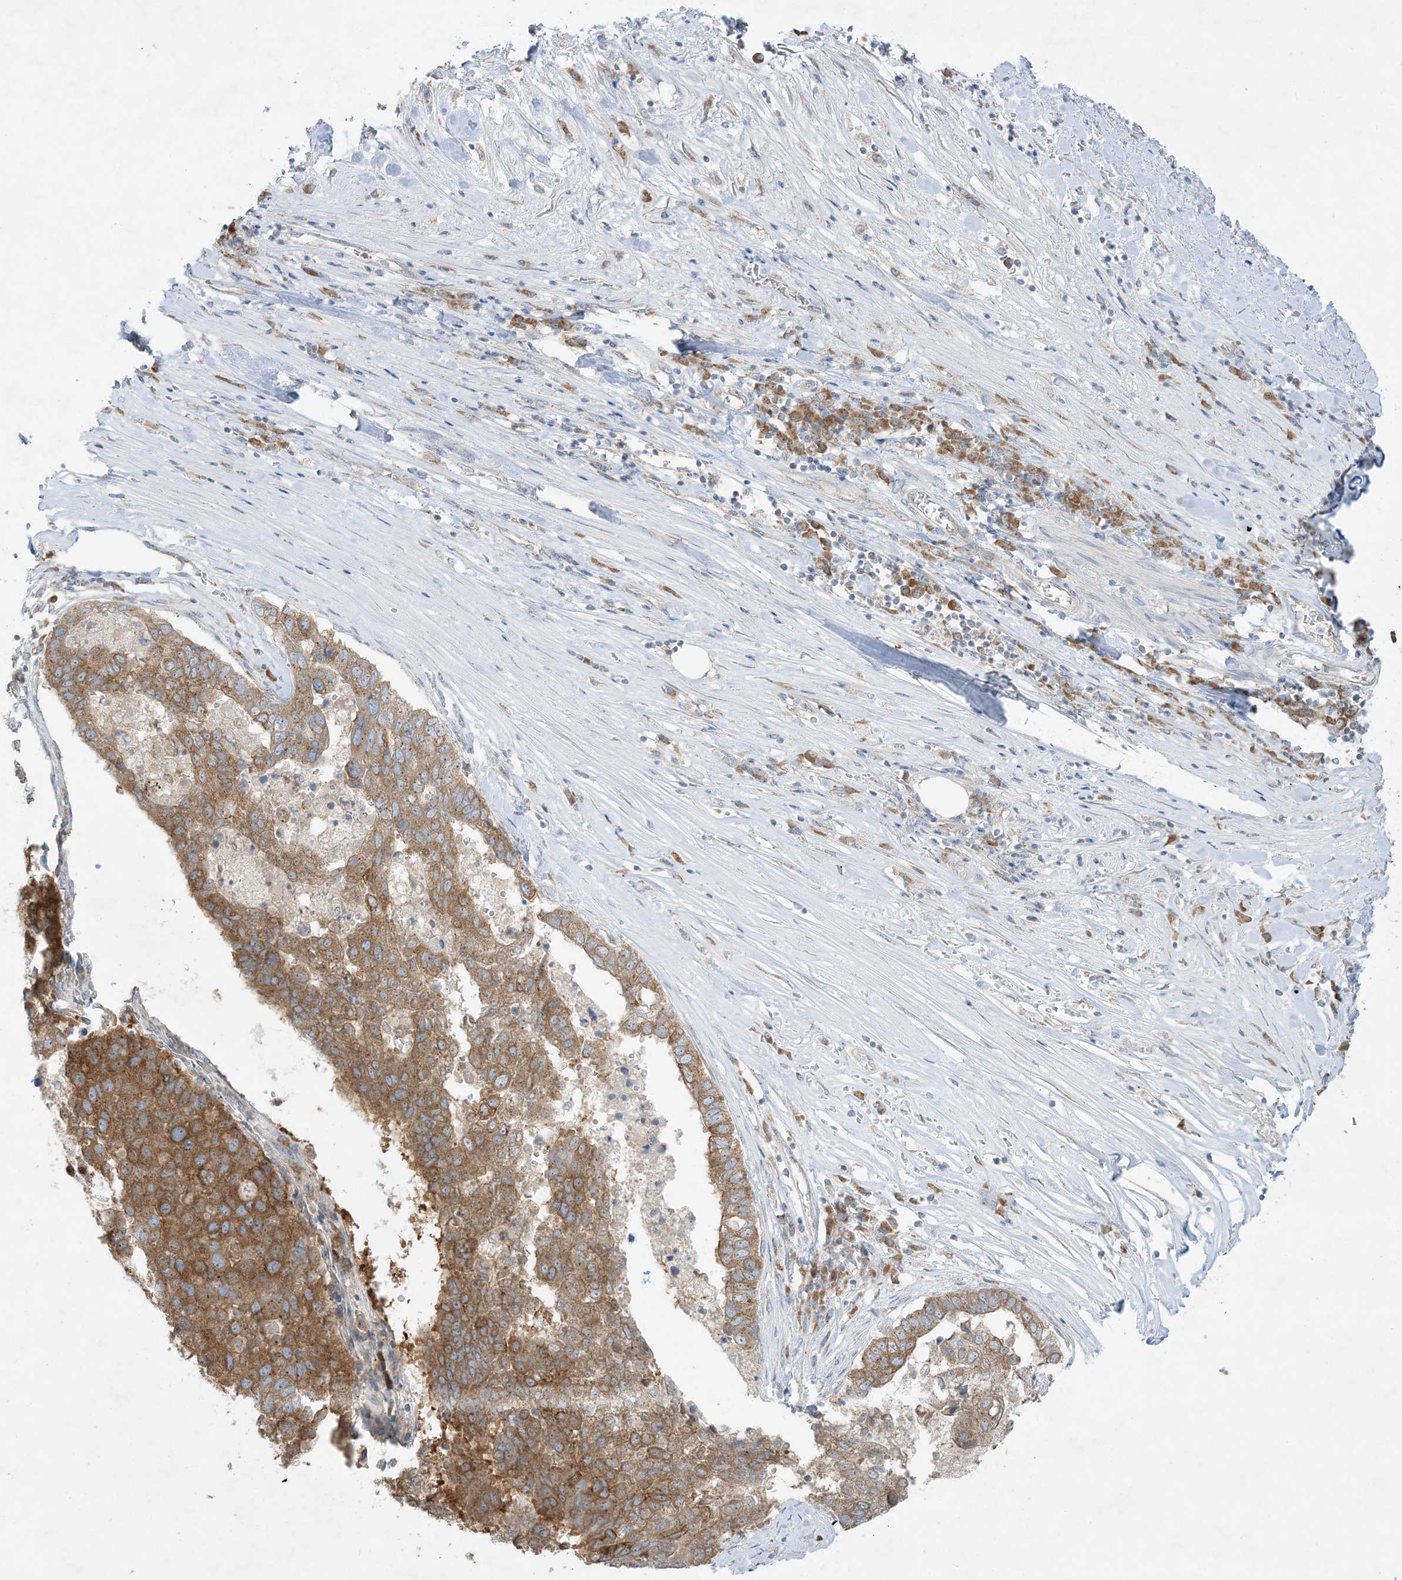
{"staining": {"intensity": "moderate", "quantity": ">75%", "location": "cytoplasmic/membranous"}, "tissue": "pancreatic cancer", "cell_type": "Tumor cells", "image_type": "cancer", "snomed": [{"axis": "morphology", "description": "Adenocarcinoma, NOS"}, {"axis": "topography", "description": "Pancreas"}], "caption": "A brown stain highlights moderate cytoplasmic/membranous staining of a protein in pancreatic adenocarcinoma tumor cells. The staining is performed using DAB (3,3'-diaminobenzidine) brown chromogen to label protein expression. The nuclei are counter-stained blue using hematoxylin.", "gene": "RPP40", "patient": {"sex": "female", "age": 61}}